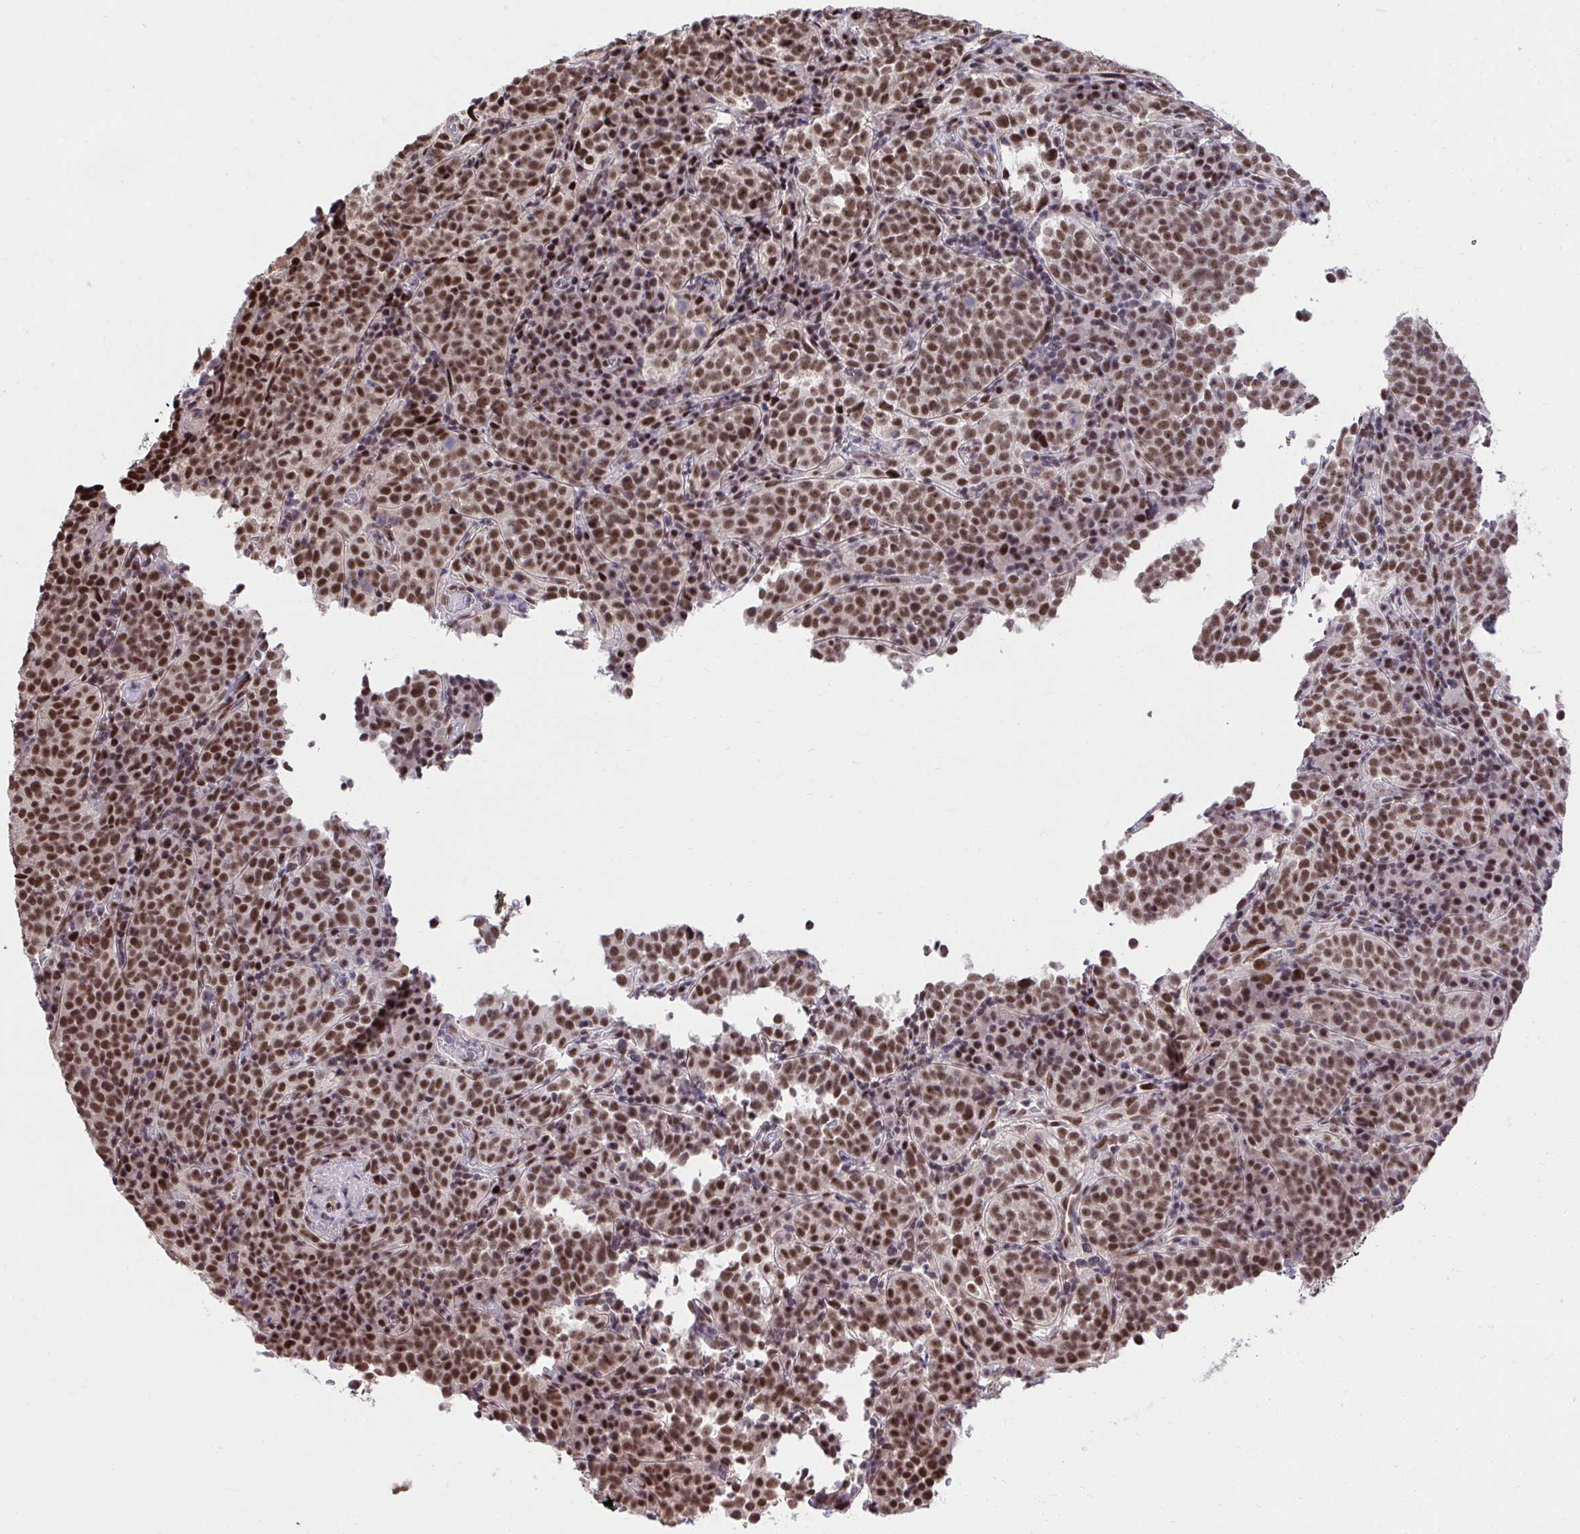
{"staining": {"intensity": "moderate", "quantity": ">75%", "location": "nuclear"}, "tissue": "cervical cancer", "cell_type": "Tumor cells", "image_type": "cancer", "snomed": [{"axis": "morphology", "description": "Squamous cell carcinoma, NOS"}, {"axis": "topography", "description": "Cervix"}], "caption": "Immunohistochemical staining of cervical cancer (squamous cell carcinoma) shows medium levels of moderate nuclear expression in approximately >75% of tumor cells. Using DAB (3,3'-diaminobenzidine) (brown) and hematoxylin (blue) stains, captured at high magnification using brightfield microscopy.", "gene": "SYNE4", "patient": {"sex": "female", "age": 75}}